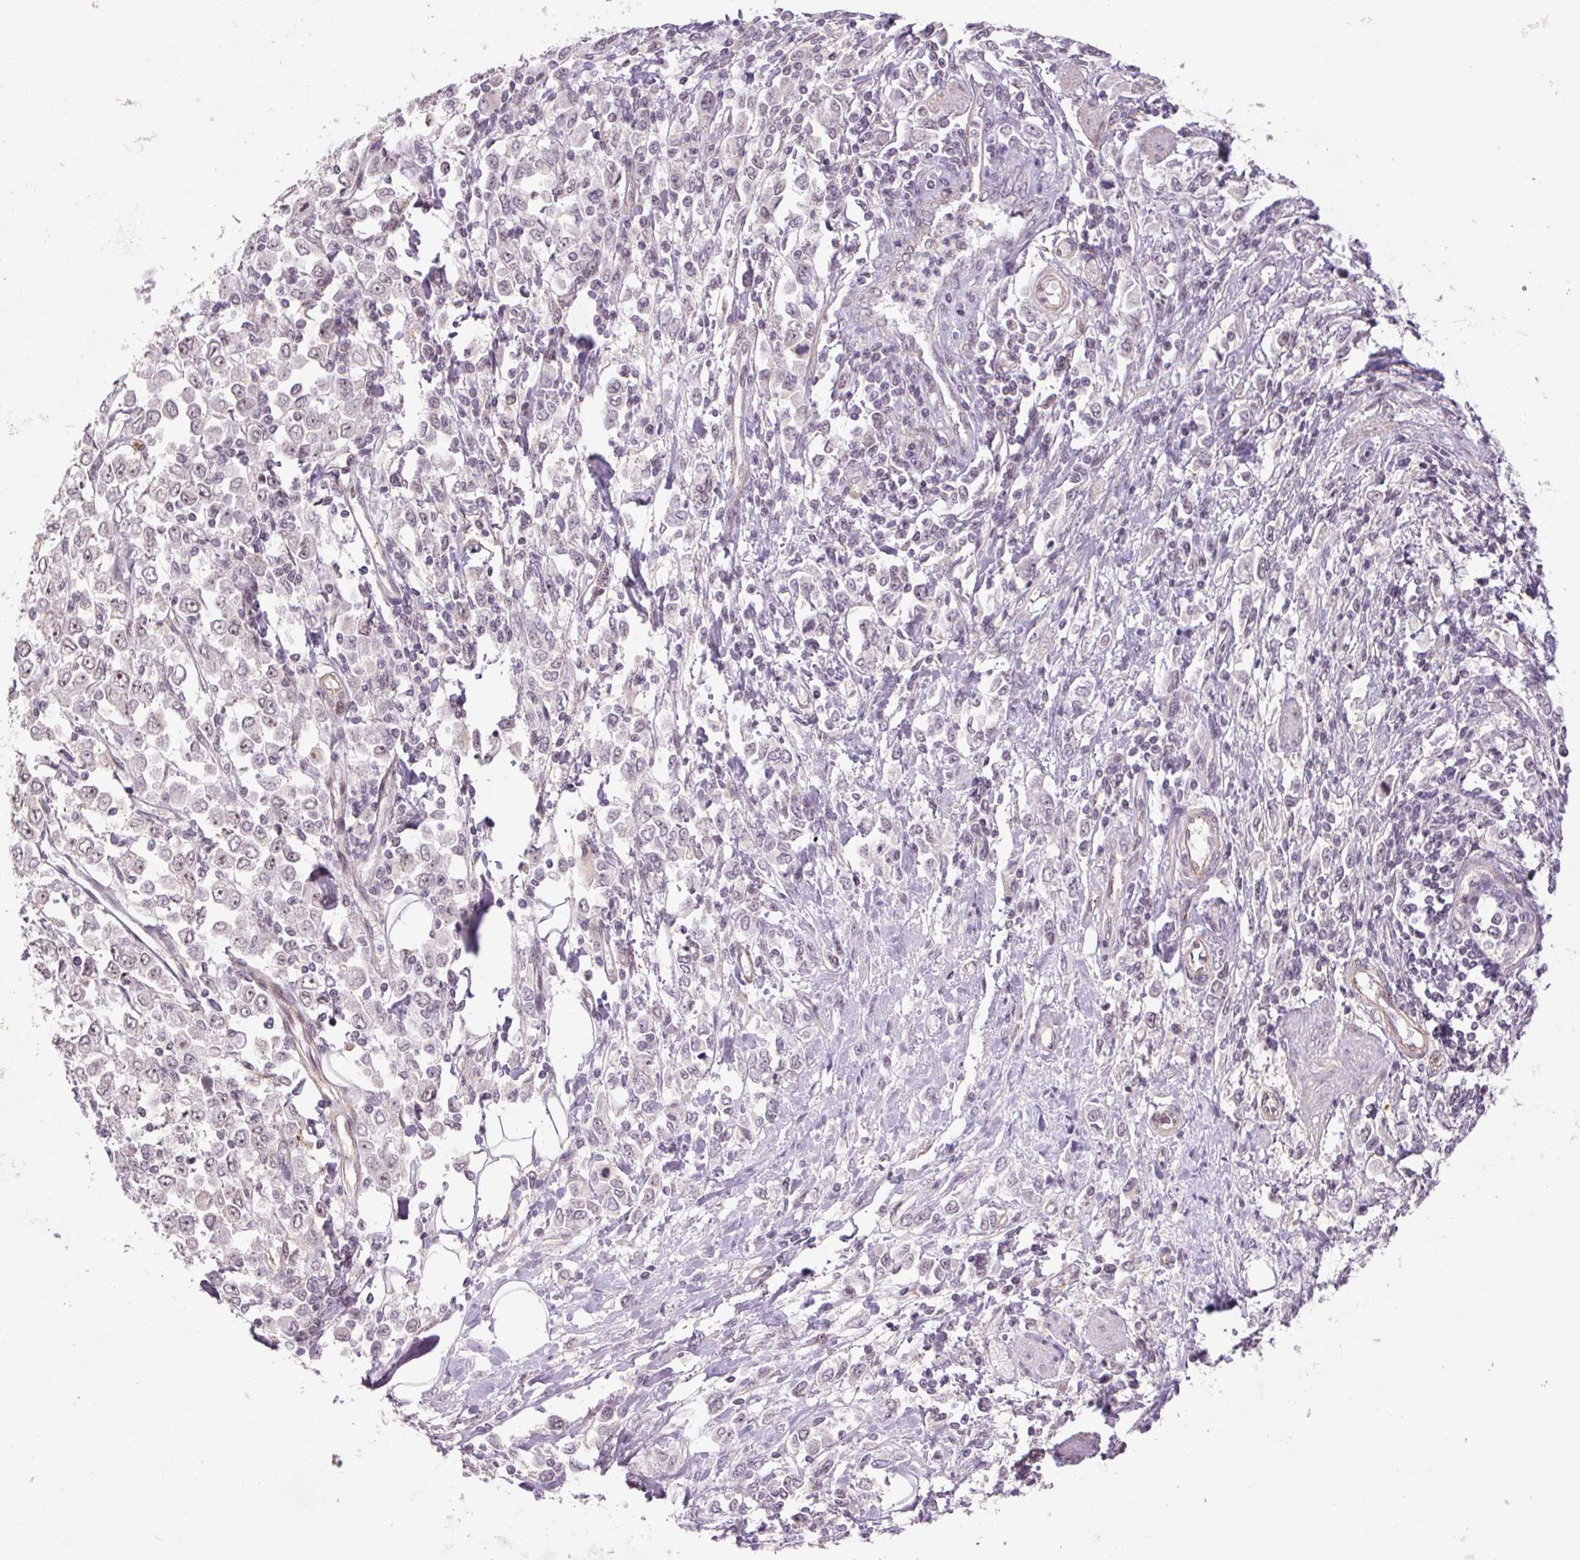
{"staining": {"intensity": "negative", "quantity": "none", "location": "none"}, "tissue": "stomach cancer", "cell_type": "Tumor cells", "image_type": "cancer", "snomed": [{"axis": "morphology", "description": "Adenocarcinoma, NOS"}, {"axis": "topography", "description": "Stomach, upper"}], "caption": "Stomach adenocarcinoma was stained to show a protein in brown. There is no significant positivity in tumor cells. (Brightfield microscopy of DAB (3,3'-diaminobenzidine) immunohistochemistry at high magnification).", "gene": "CWC25", "patient": {"sex": "male", "age": 70}}